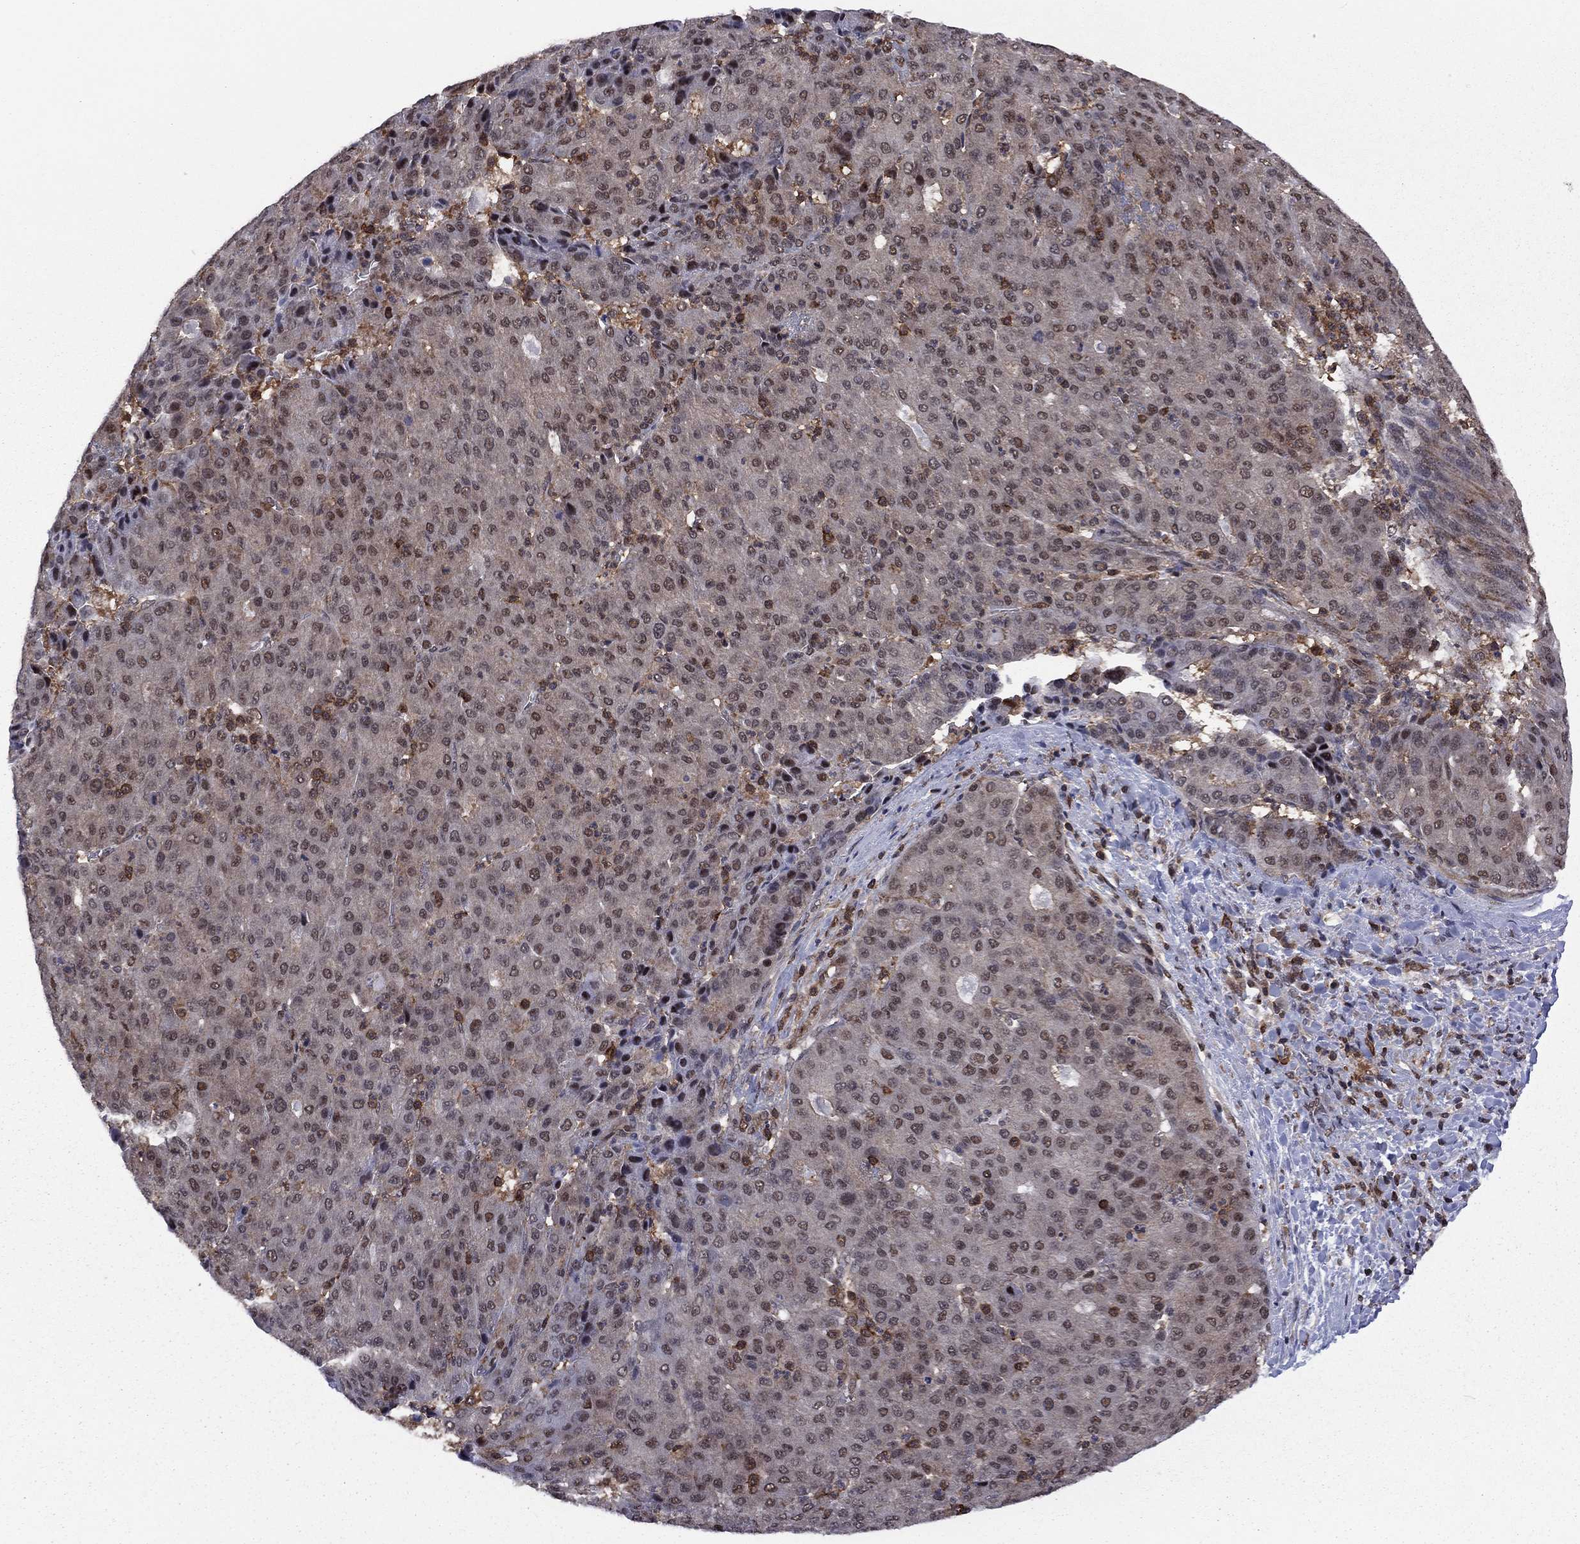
{"staining": {"intensity": "moderate", "quantity": "<25%", "location": "nuclear"}, "tissue": "liver cancer", "cell_type": "Tumor cells", "image_type": "cancer", "snomed": [{"axis": "morphology", "description": "Carcinoma, Hepatocellular, NOS"}, {"axis": "topography", "description": "Liver"}], "caption": "Moderate nuclear protein expression is identified in about <25% of tumor cells in liver hepatocellular carcinoma.", "gene": "PSMD2", "patient": {"sex": "male", "age": 65}}